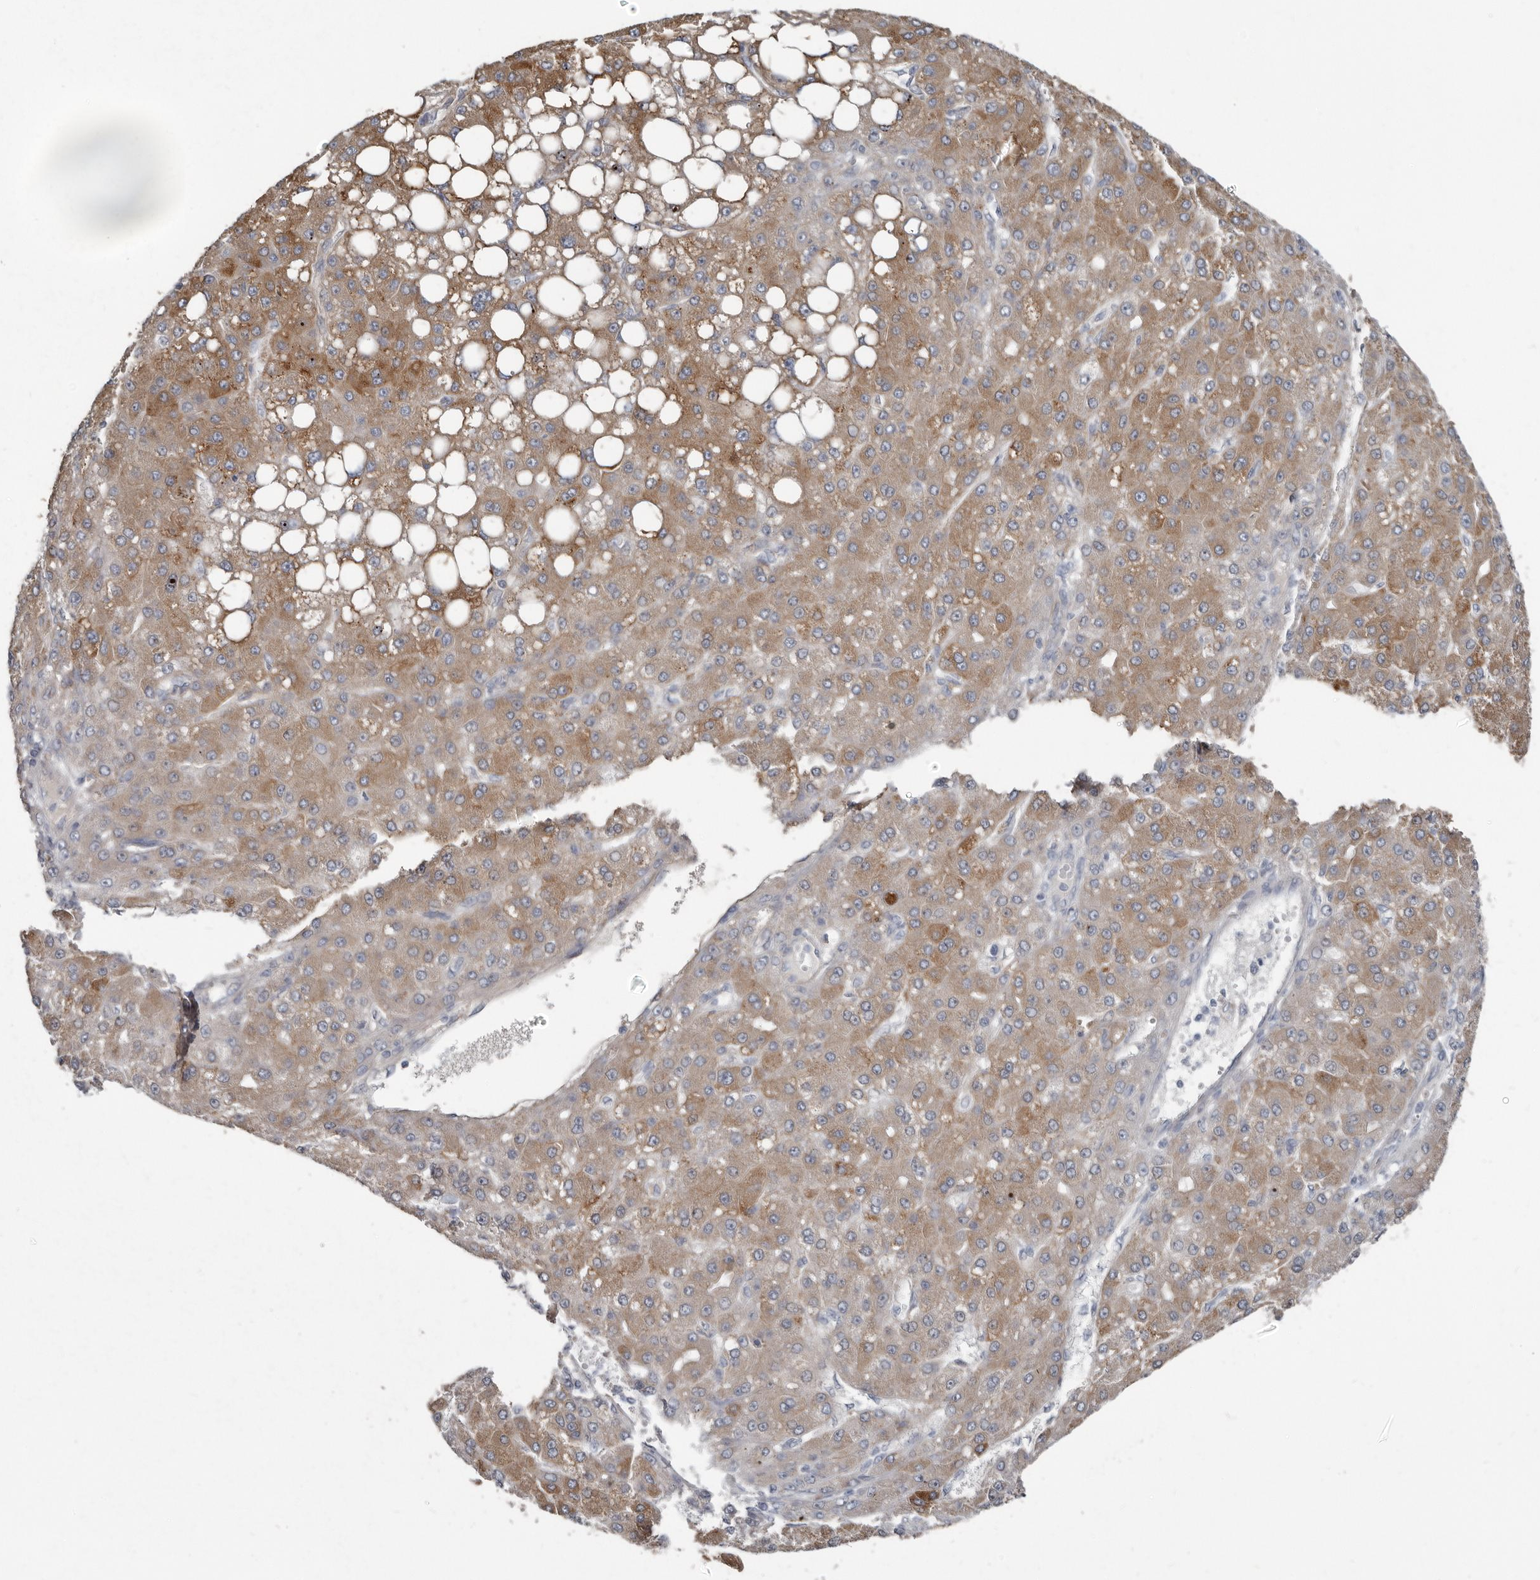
{"staining": {"intensity": "moderate", "quantity": ">75%", "location": "cytoplasmic/membranous"}, "tissue": "liver cancer", "cell_type": "Tumor cells", "image_type": "cancer", "snomed": [{"axis": "morphology", "description": "Carcinoma, Hepatocellular, NOS"}, {"axis": "topography", "description": "Liver"}], "caption": "Protein staining reveals moderate cytoplasmic/membranous positivity in approximately >75% of tumor cells in hepatocellular carcinoma (liver).", "gene": "ZNF114", "patient": {"sex": "male", "age": 67}}